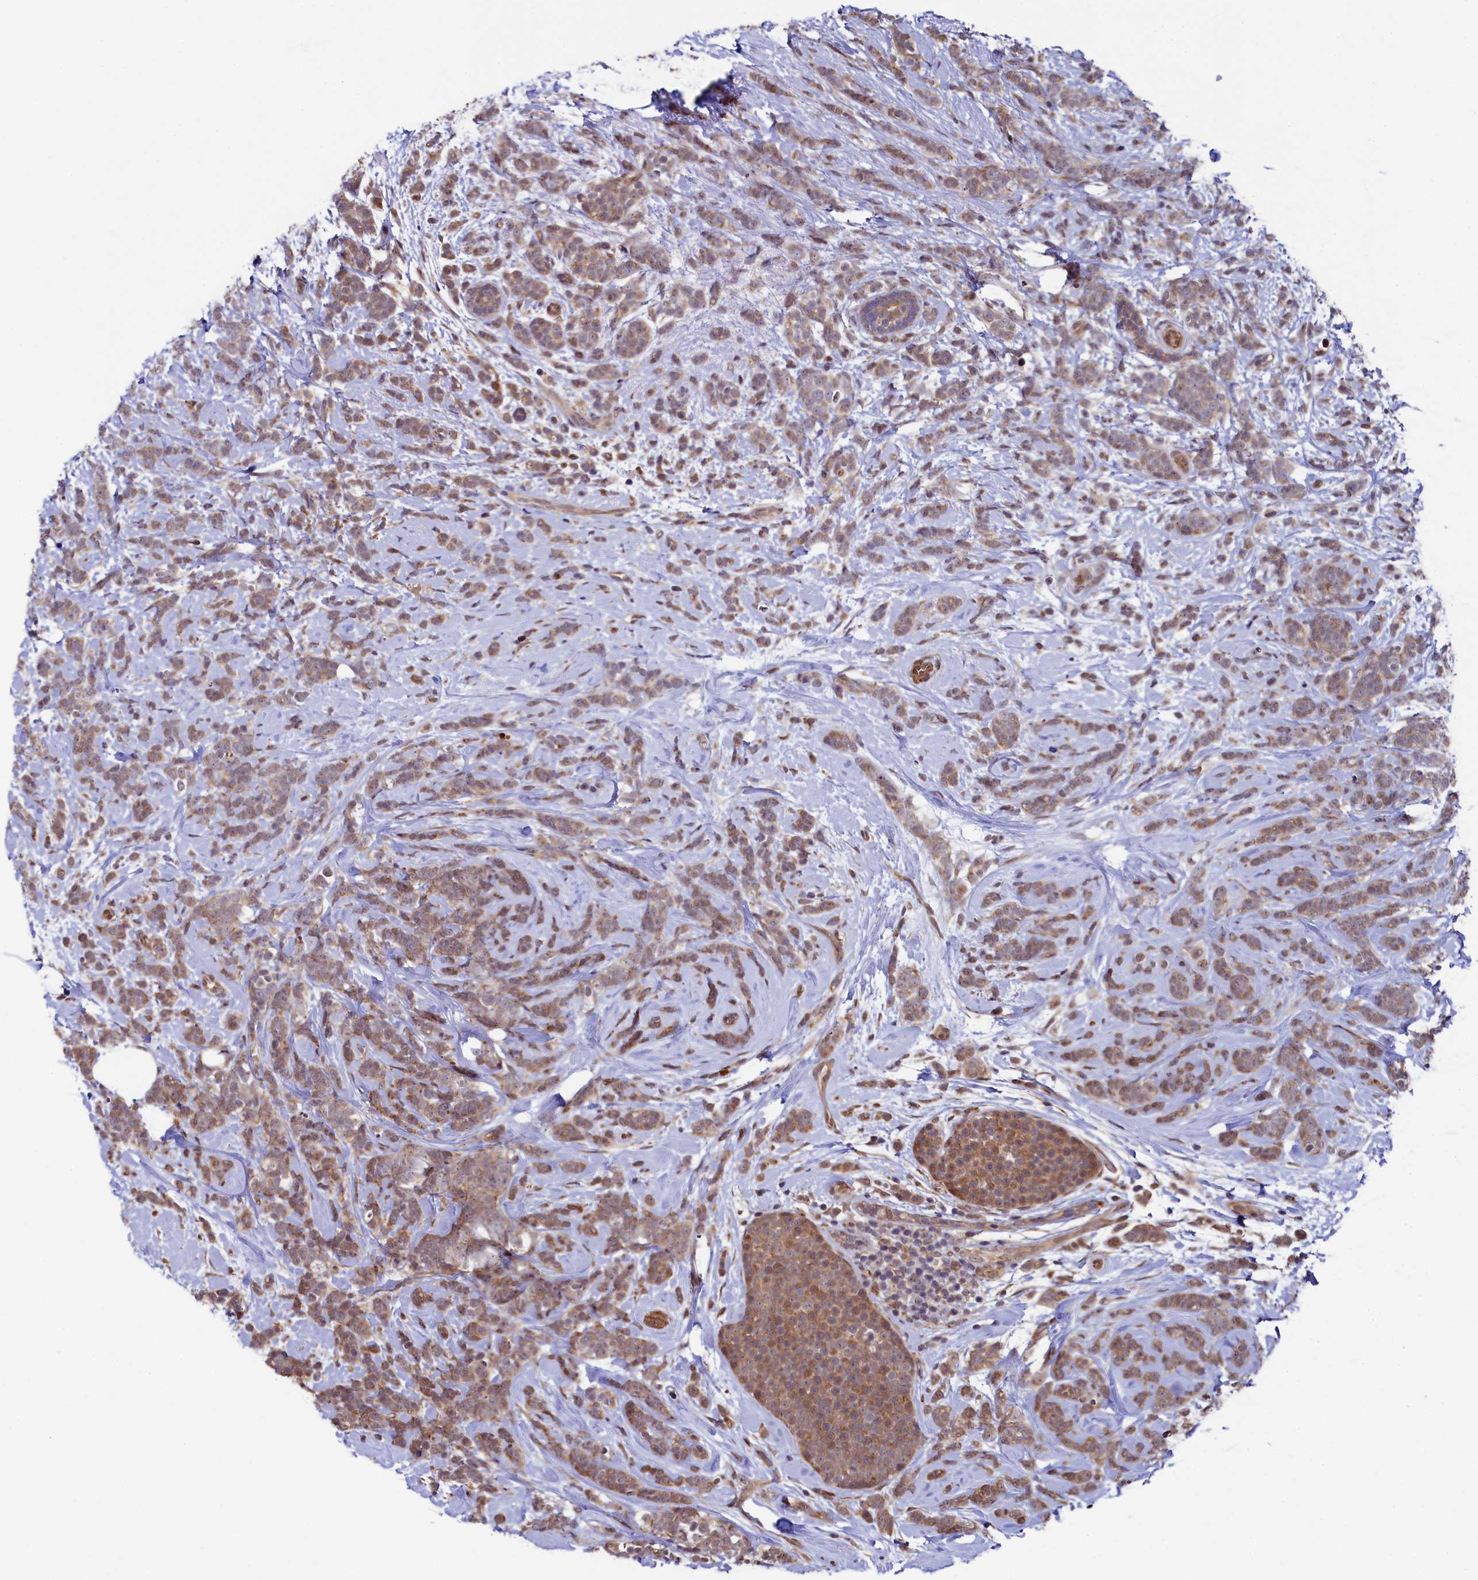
{"staining": {"intensity": "moderate", "quantity": ">75%", "location": "cytoplasmic/membranous"}, "tissue": "breast cancer", "cell_type": "Tumor cells", "image_type": "cancer", "snomed": [{"axis": "morphology", "description": "Lobular carcinoma"}, {"axis": "topography", "description": "Breast"}], "caption": "IHC histopathology image of neoplastic tissue: human lobular carcinoma (breast) stained using immunohistochemistry displays medium levels of moderate protein expression localized specifically in the cytoplasmic/membranous of tumor cells, appearing as a cytoplasmic/membranous brown color.", "gene": "LEO1", "patient": {"sex": "female", "age": 58}}